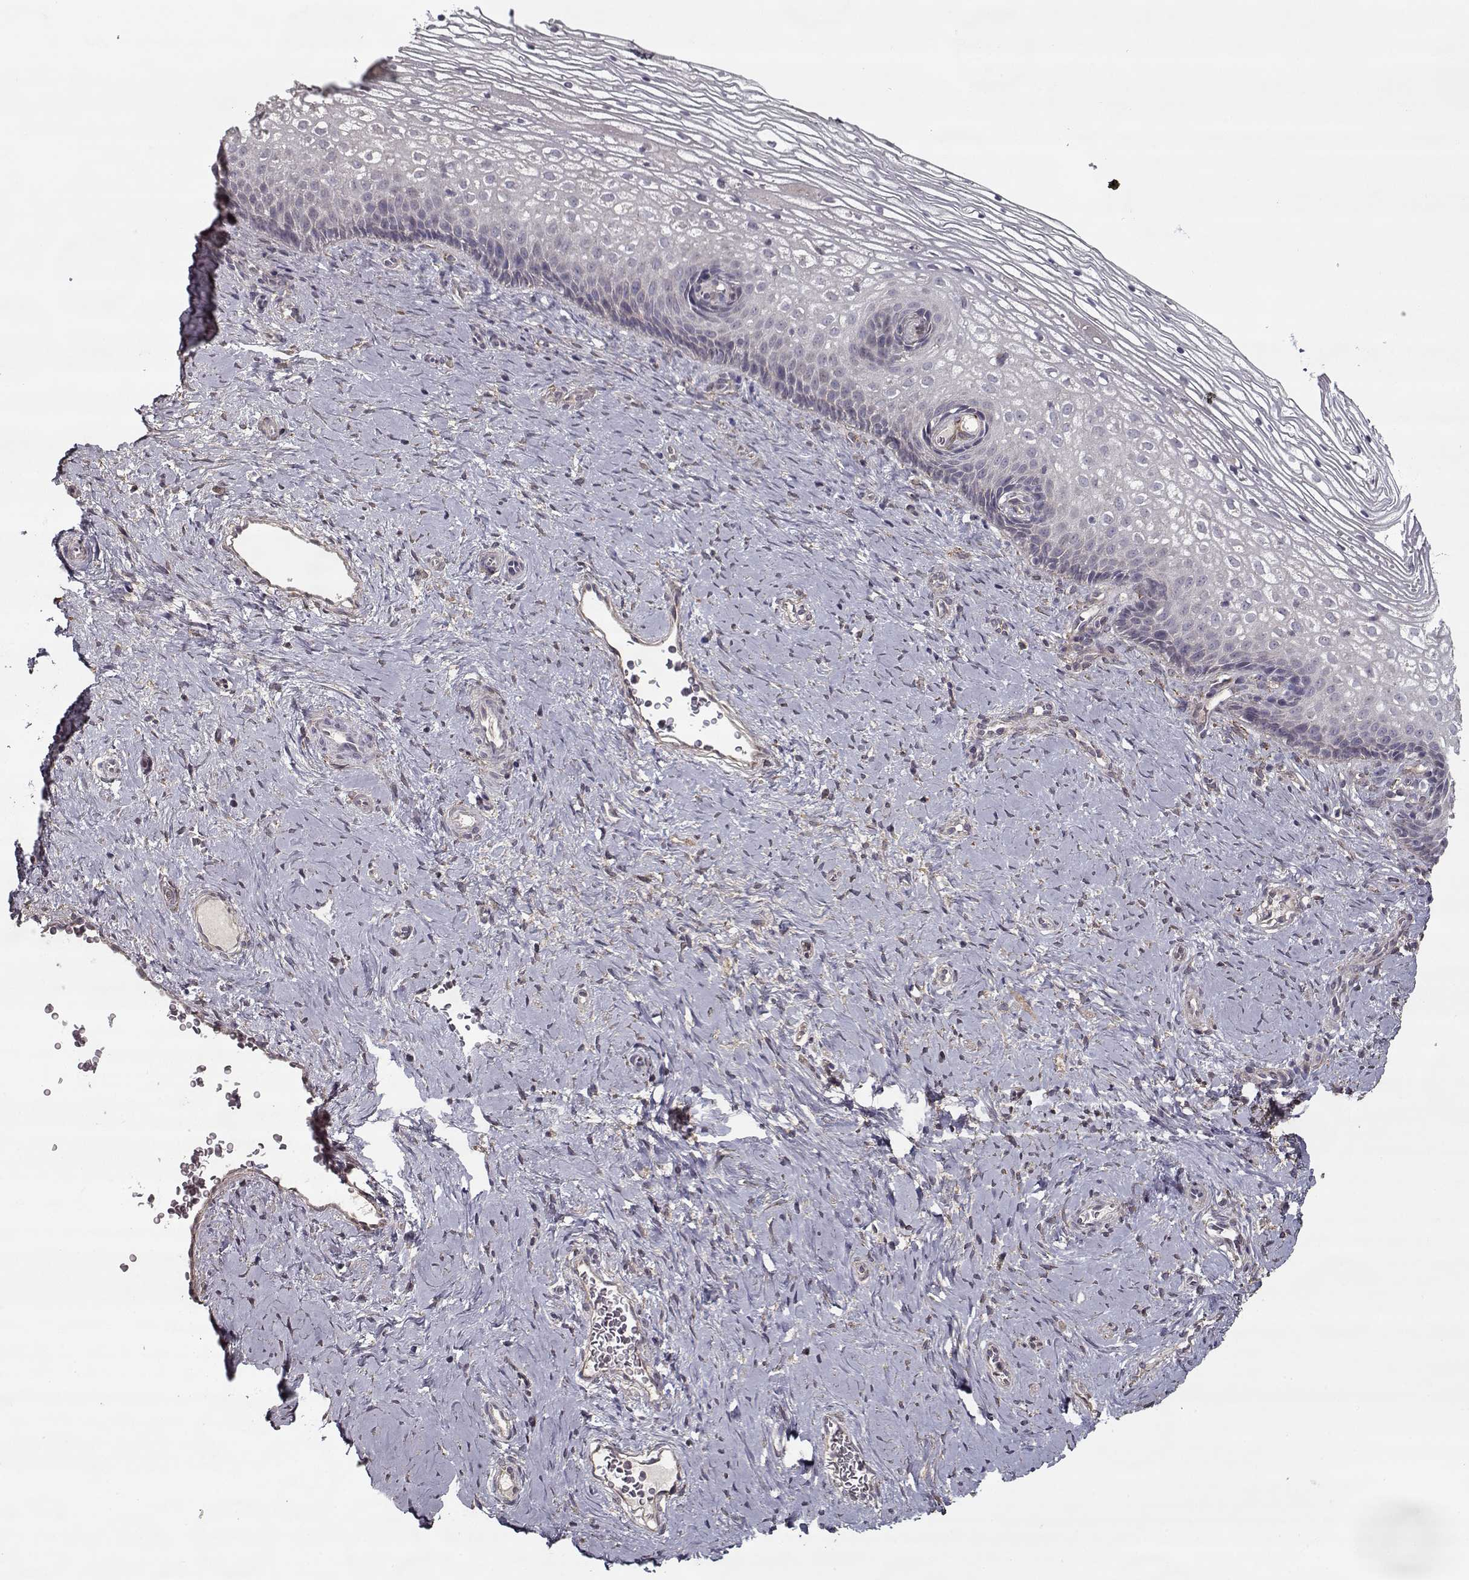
{"staining": {"intensity": "negative", "quantity": "none", "location": "none"}, "tissue": "cervix", "cell_type": "Glandular cells", "image_type": "normal", "snomed": [{"axis": "morphology", "description": "Normal tissue, NOS"}, {"axis": "topography", "description": "Cervix"}], "caption": "IHC photomicrograph of normal cervix: human cervix stained with DAB (3,3'-diaminobenzidine) demonstrates no significant protein staining in glandular cells.", "gene": "LAMA2", "patient": {"sex": "female", "age": 34}}